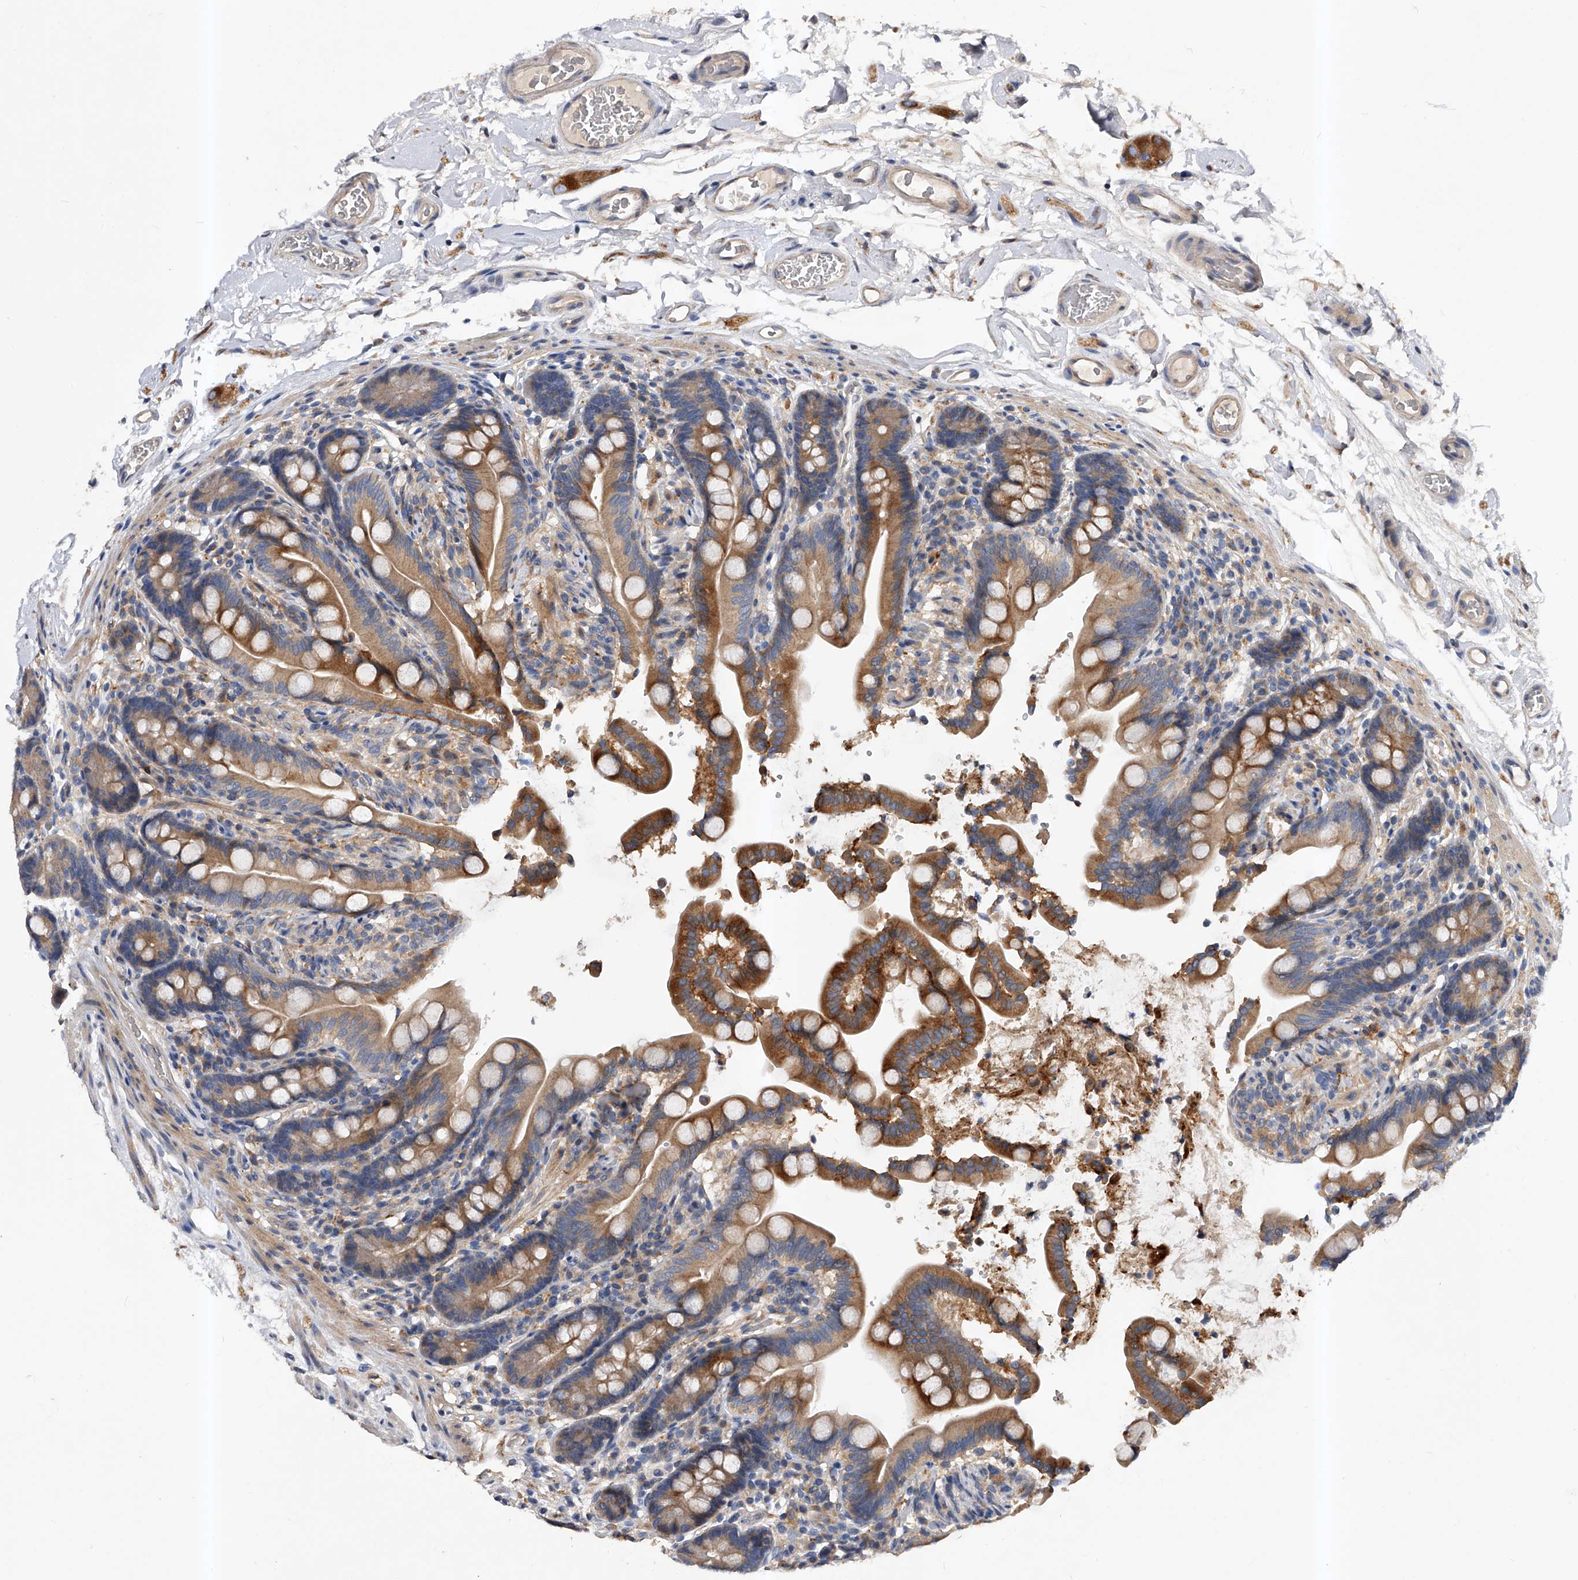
{"staining": {"intensity": "moderate", "quantity": ">75%", "location": "cytoplasmic/membranous"}, "tissue": "colon", "cell_type": "Endothelial cells", "image_type": "normal", "snomed": [{"axis": "morphology", "description": "Normal tissue, NOS"}, {"axis": "topography", "description": "Smooth muscle"}, {"axis": "topography", "description": "Colon"}], "caption": "Immunohistochemical staining of normal colon displays moderate cytoplasmic/membranous protein positivity in about >75% of endothelial cells.", "gene": "ARL4C", "patient": {"sex": "male", "age": 73}}